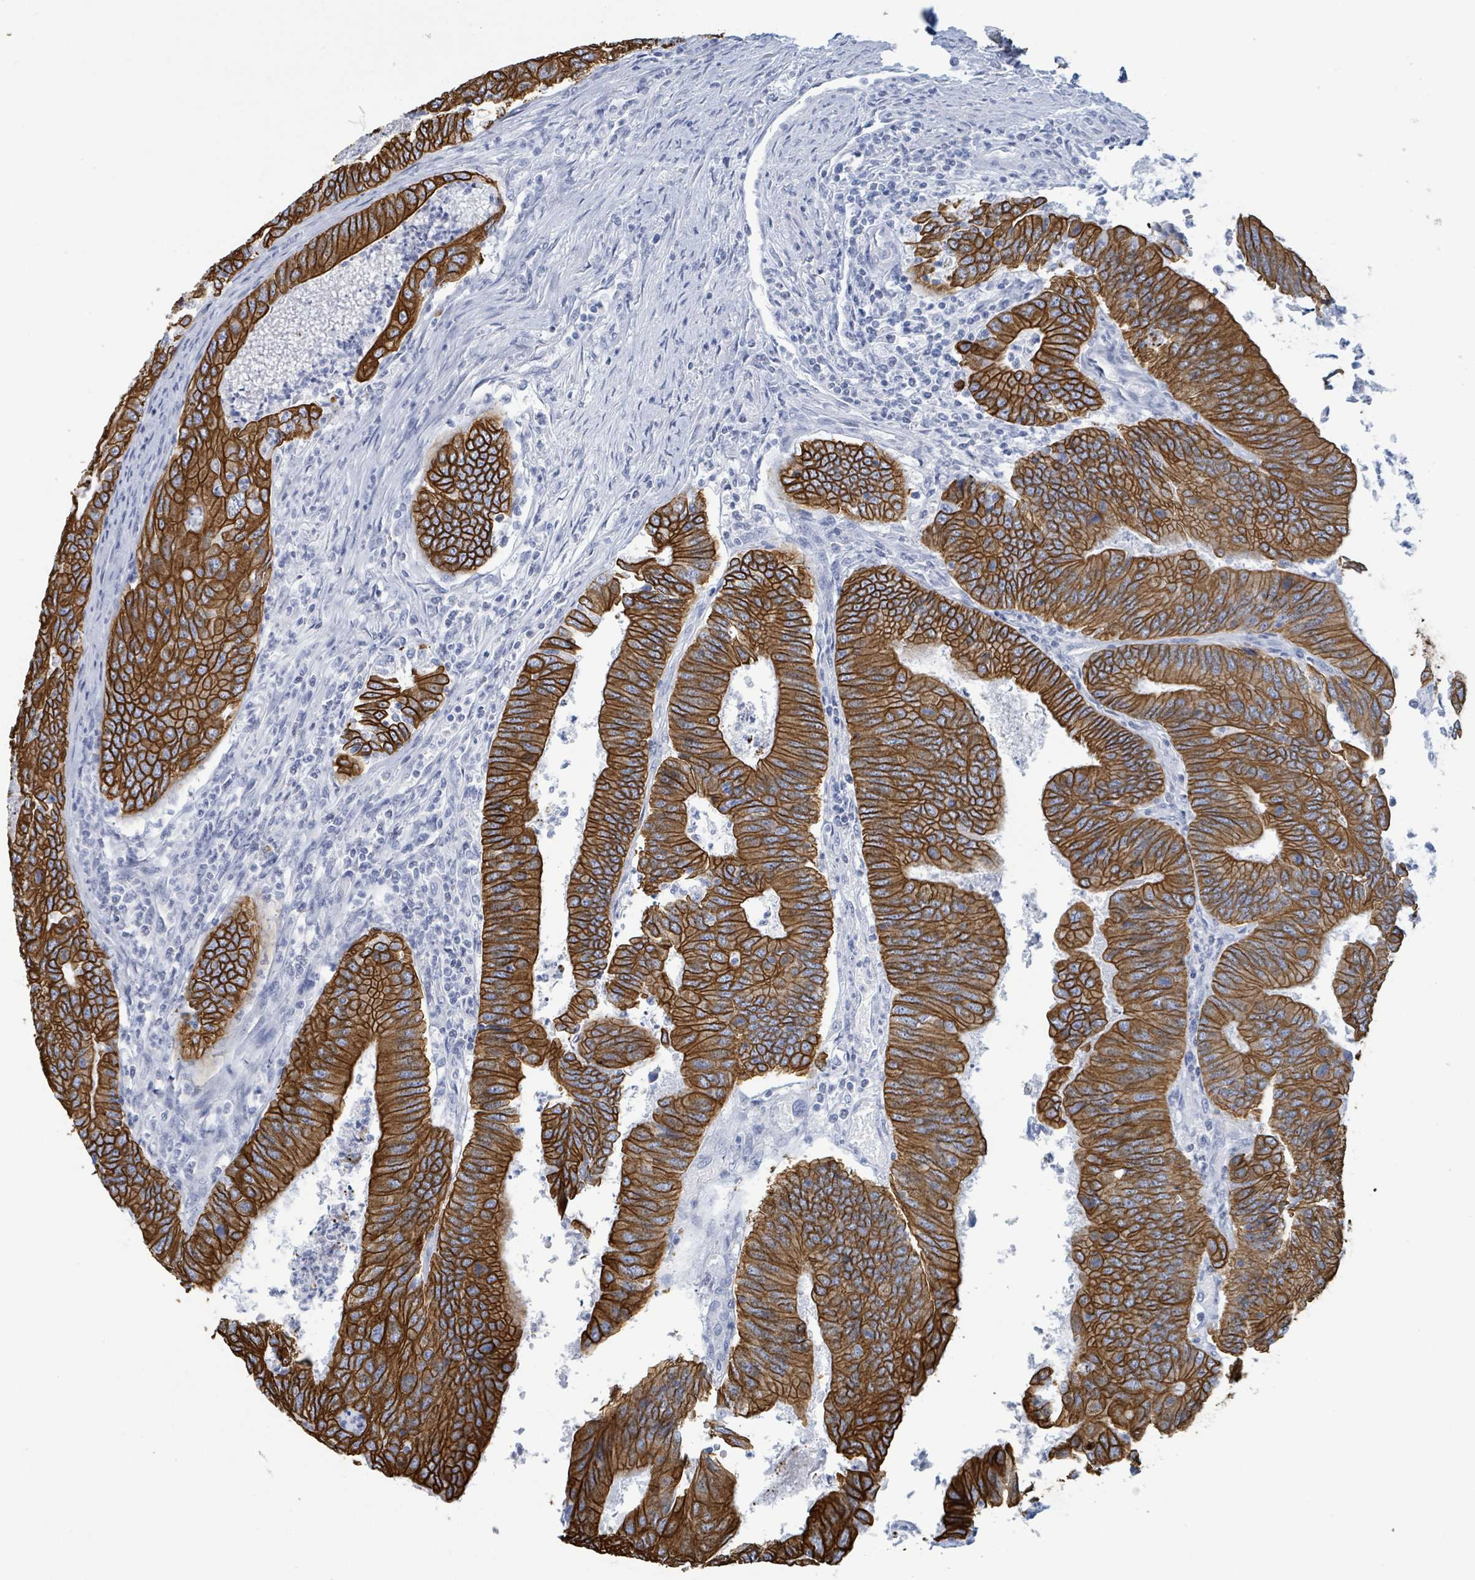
{"staining": {"intensity": "strong", "quantity": ">75%", "location": "cytoplasmic/membranous"}, "tissue": "colorectal cancer", "cell_type": "Tumor cells", "image_type": "cancer", "snomed": [{"axis": "morphology", "description": "Adenocarcinoma, NOS"}, {"axis": "topography", "description": "Colon"}], "caption": "Adenocarcinoma (colorectal) tissue displays strong cytoplasmic/membranous staining in about >75% of tumor cells, visualized by immunohistochemistry.", "gene": "KRT8", "patient": {"sex": "female", "age": 67}}